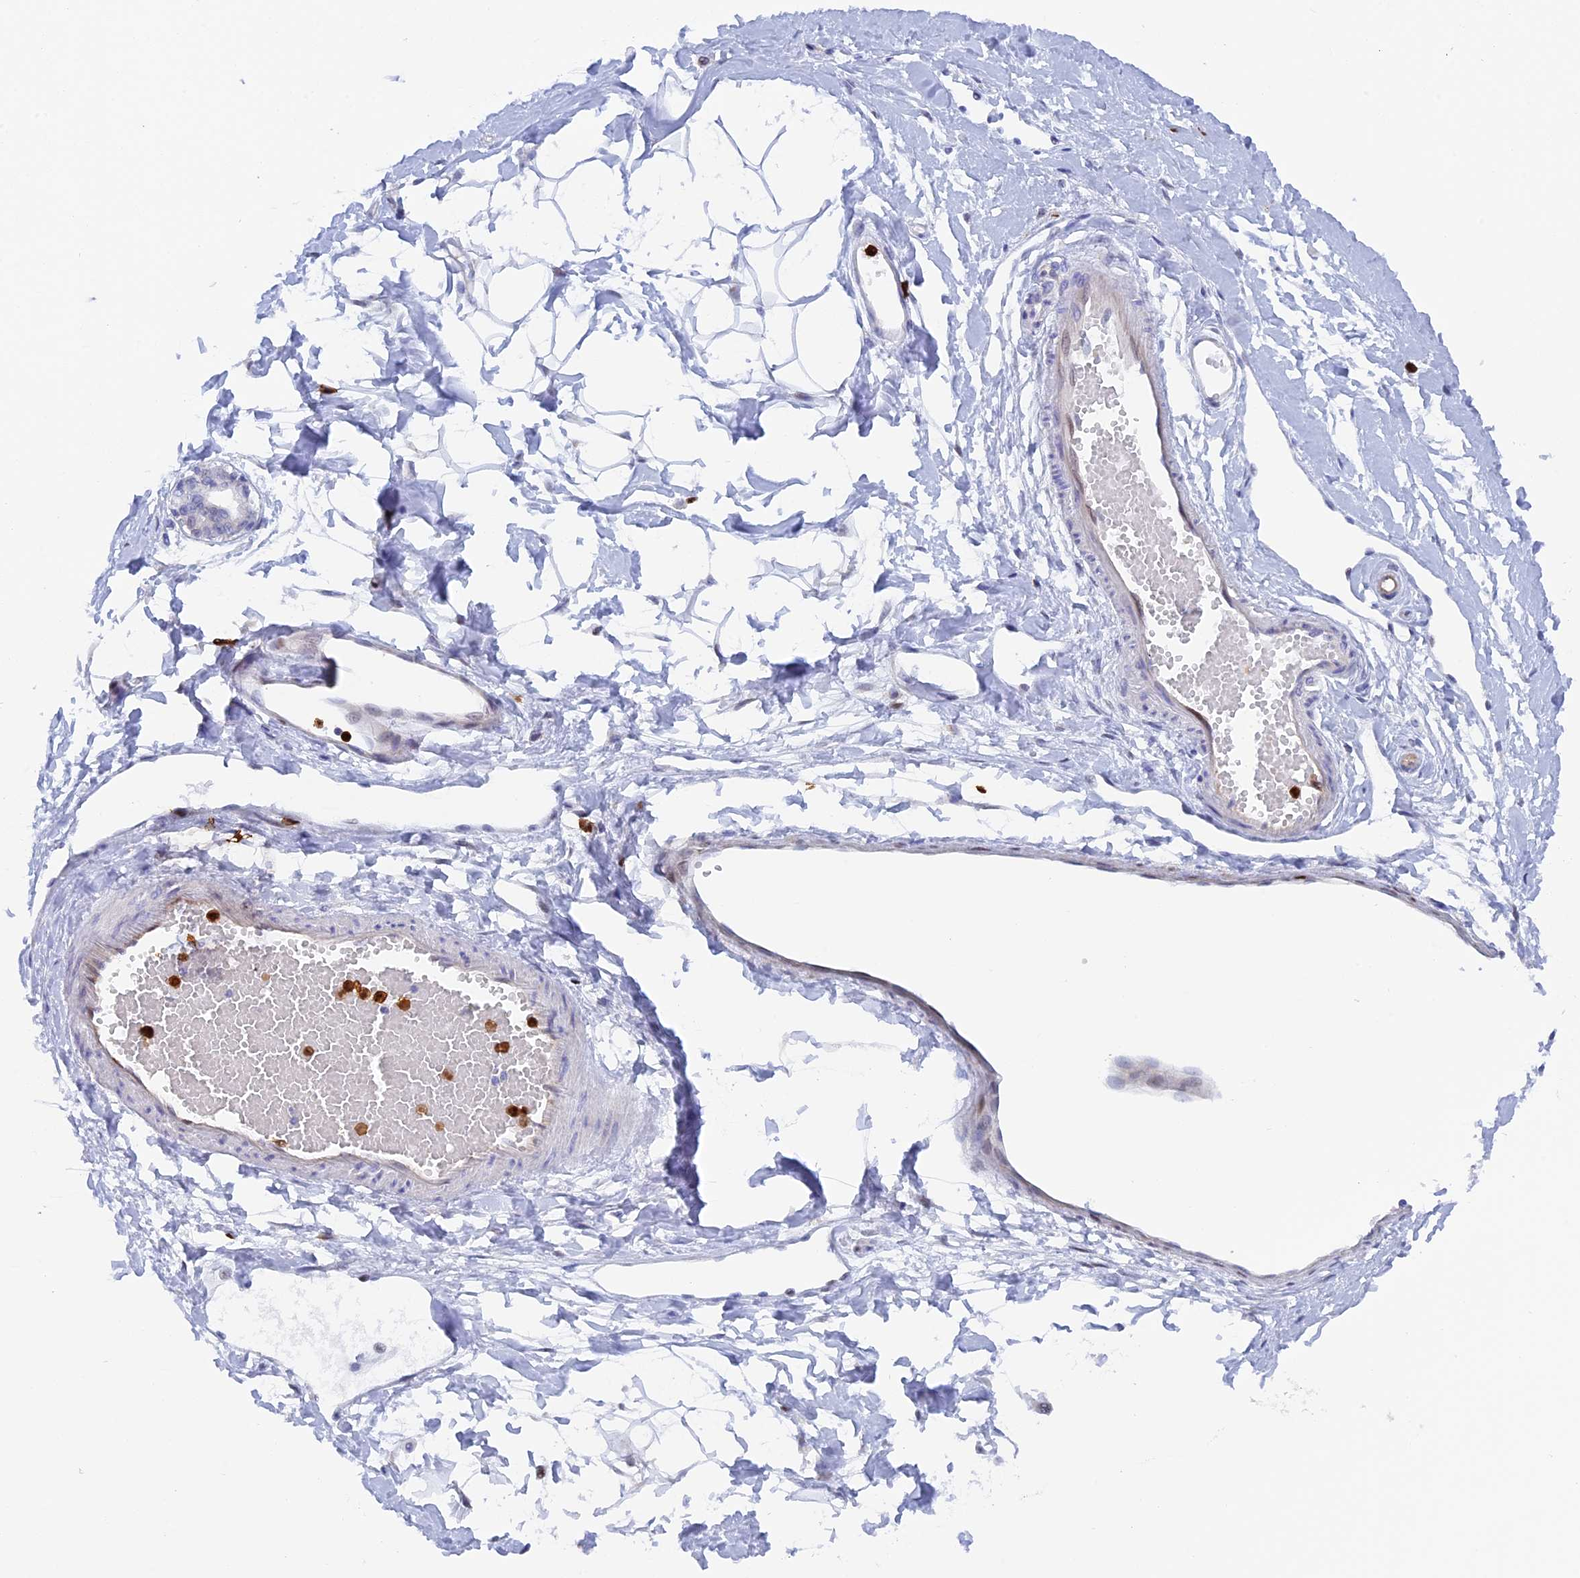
{"staining": {"intensity": "negative", "quantity": "none", "location": "none"}, "tissue": "breast", "cell_type": "Adipocytes", "image_type": "normal", "snomed": [{"axis": "morphology", "description": "Normal tissue, NOS"}, {"axis": "topography", "description": "Breast"}], "caption": "Immunohistochemistry image of benign breast: breast stained with DAB reveals no significant protein positivity in adipocytes.", "gene": "SLC26A1", "patient": {"sex": "female", "age": 45}}